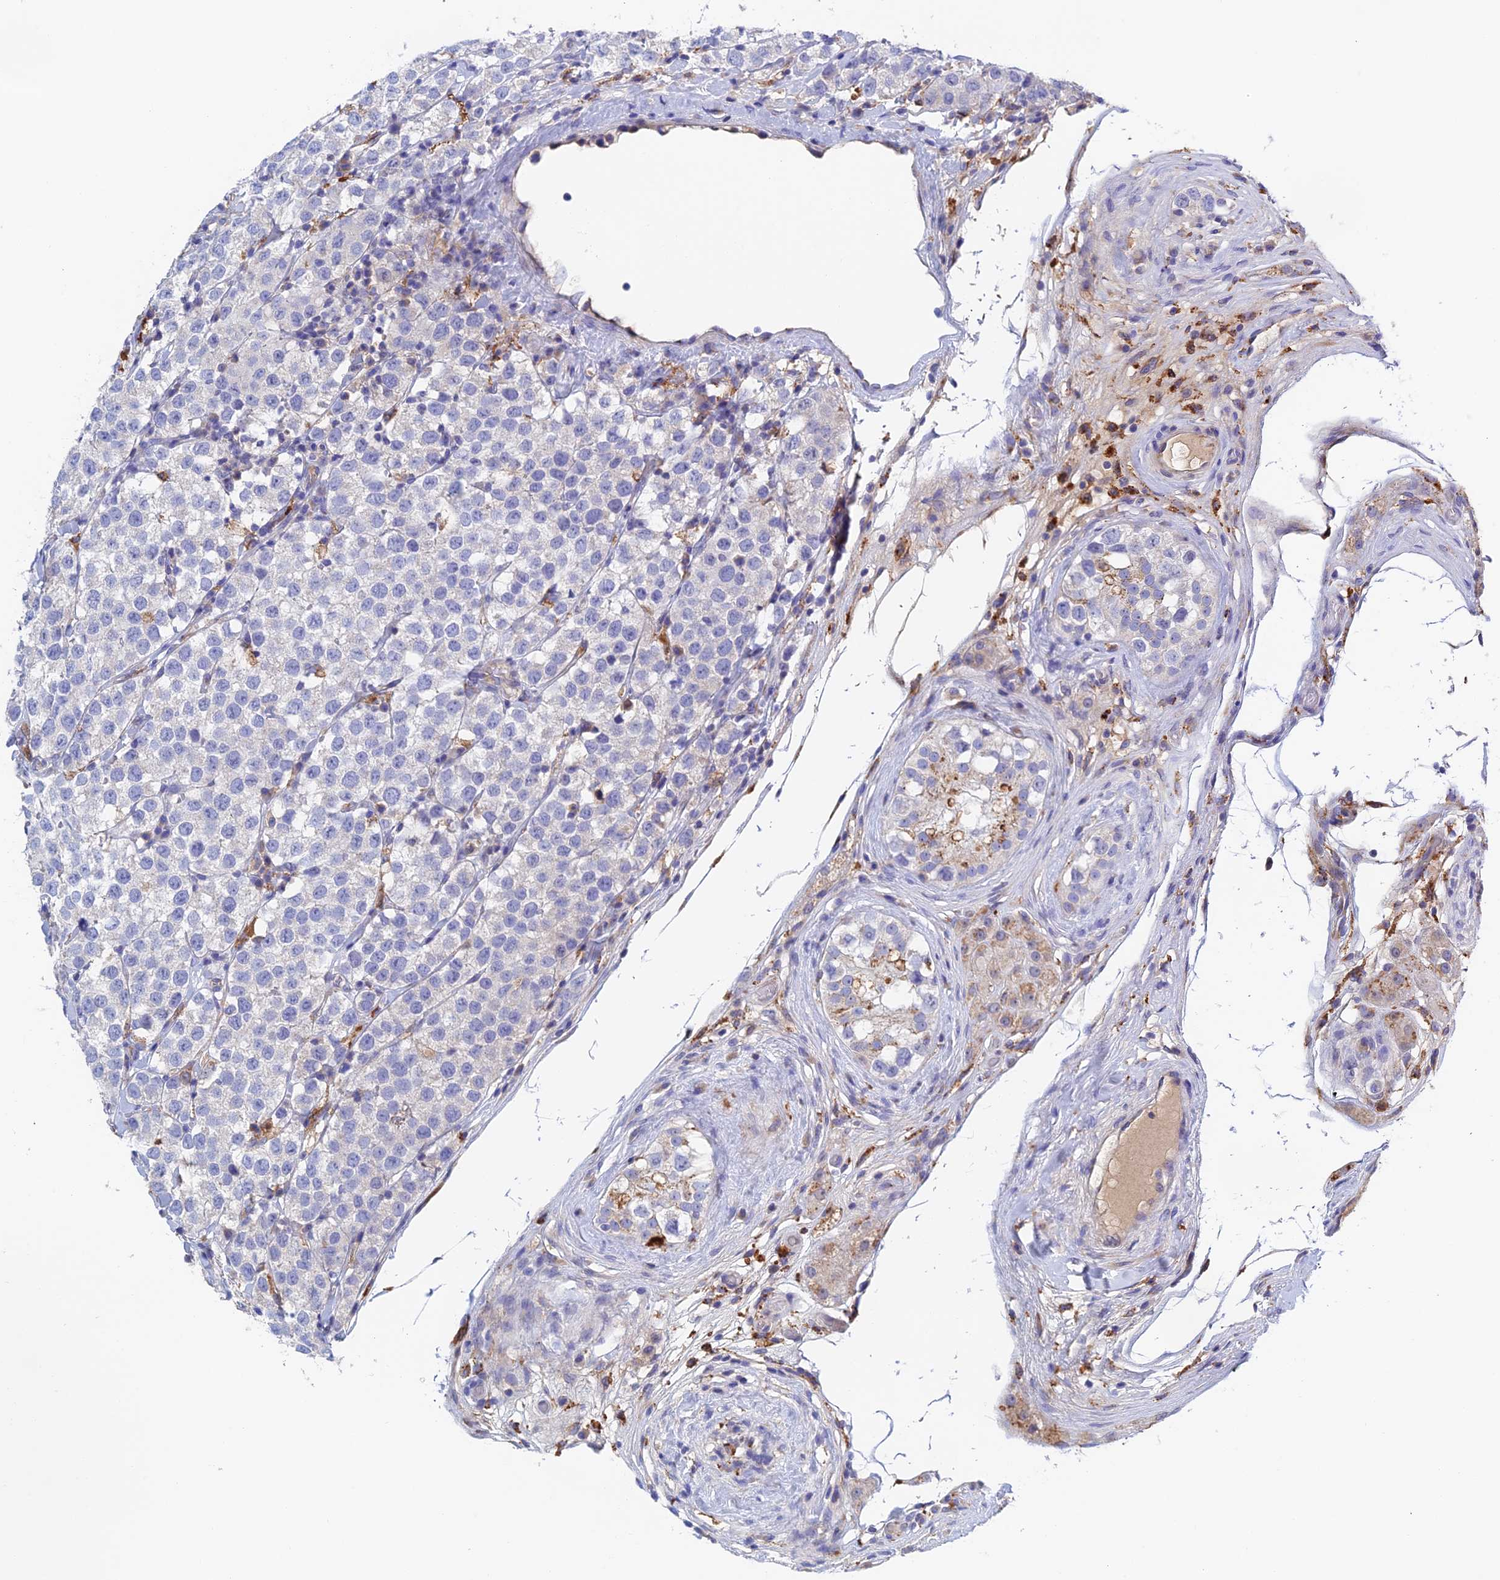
{"staining": {"intensity": "negative", "quantity": "none", "location": "none"}, "tissue": "testis cancer", "cell_type": "Tumor cells", "image_type": "cancer", "snomed": [{"axis": "morphology", "description": "Seminoma, NOS"}, {"axis": "topography", "description": "Testis"}], "caption": "Tumor cells are negative for brown protein staining in testis cancer (seminoma). (DAB (3,3'-diaminobenzidine) immunohistochemistry visualized using brightfield microscopy, high magnification).", "gene": "RPGRIP1L", "patient": {"sex": "male", "age": 34}}